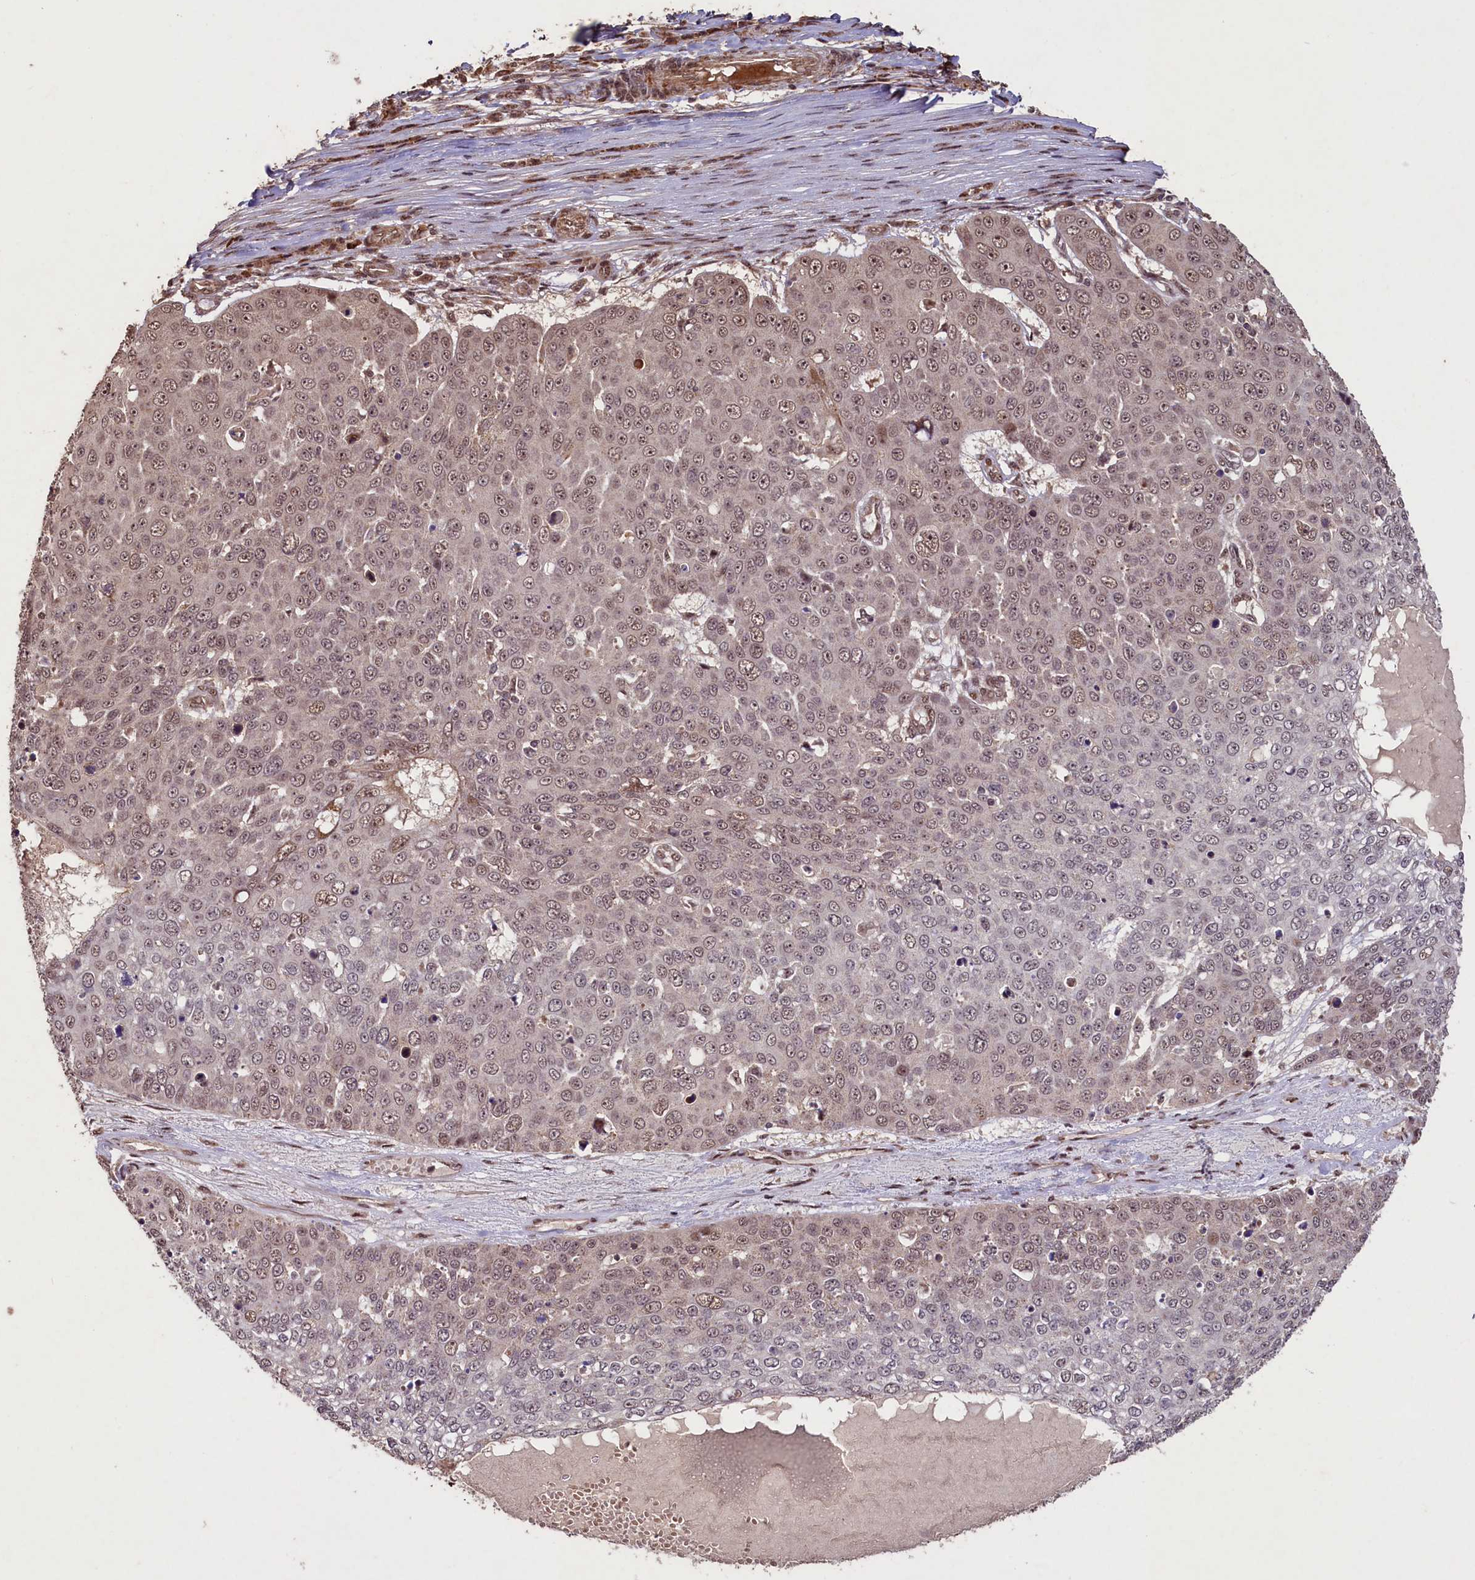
{"staining": {"intensity": "weak", "quantity": ">75%", "location": "nuclear"}, "tissue": "skin cancer", "cell_type": "Tumor cells", "image_type": "cancer", "snomed": [{"axis": "morphology", "description": "Squamous cell carcinoma, NOS"}, {"axis": "topography", "description": "Skin"}], "caption": "A high-resolution image shows IHC staining of squamous cell carcinoma (skin), which demonstrates weak nuclear expression in approximately >75% of tumor cells. Nuclei are stained in blue.", "gene": "SHPRH", "patient": {"sex": "male", "age": 71}}